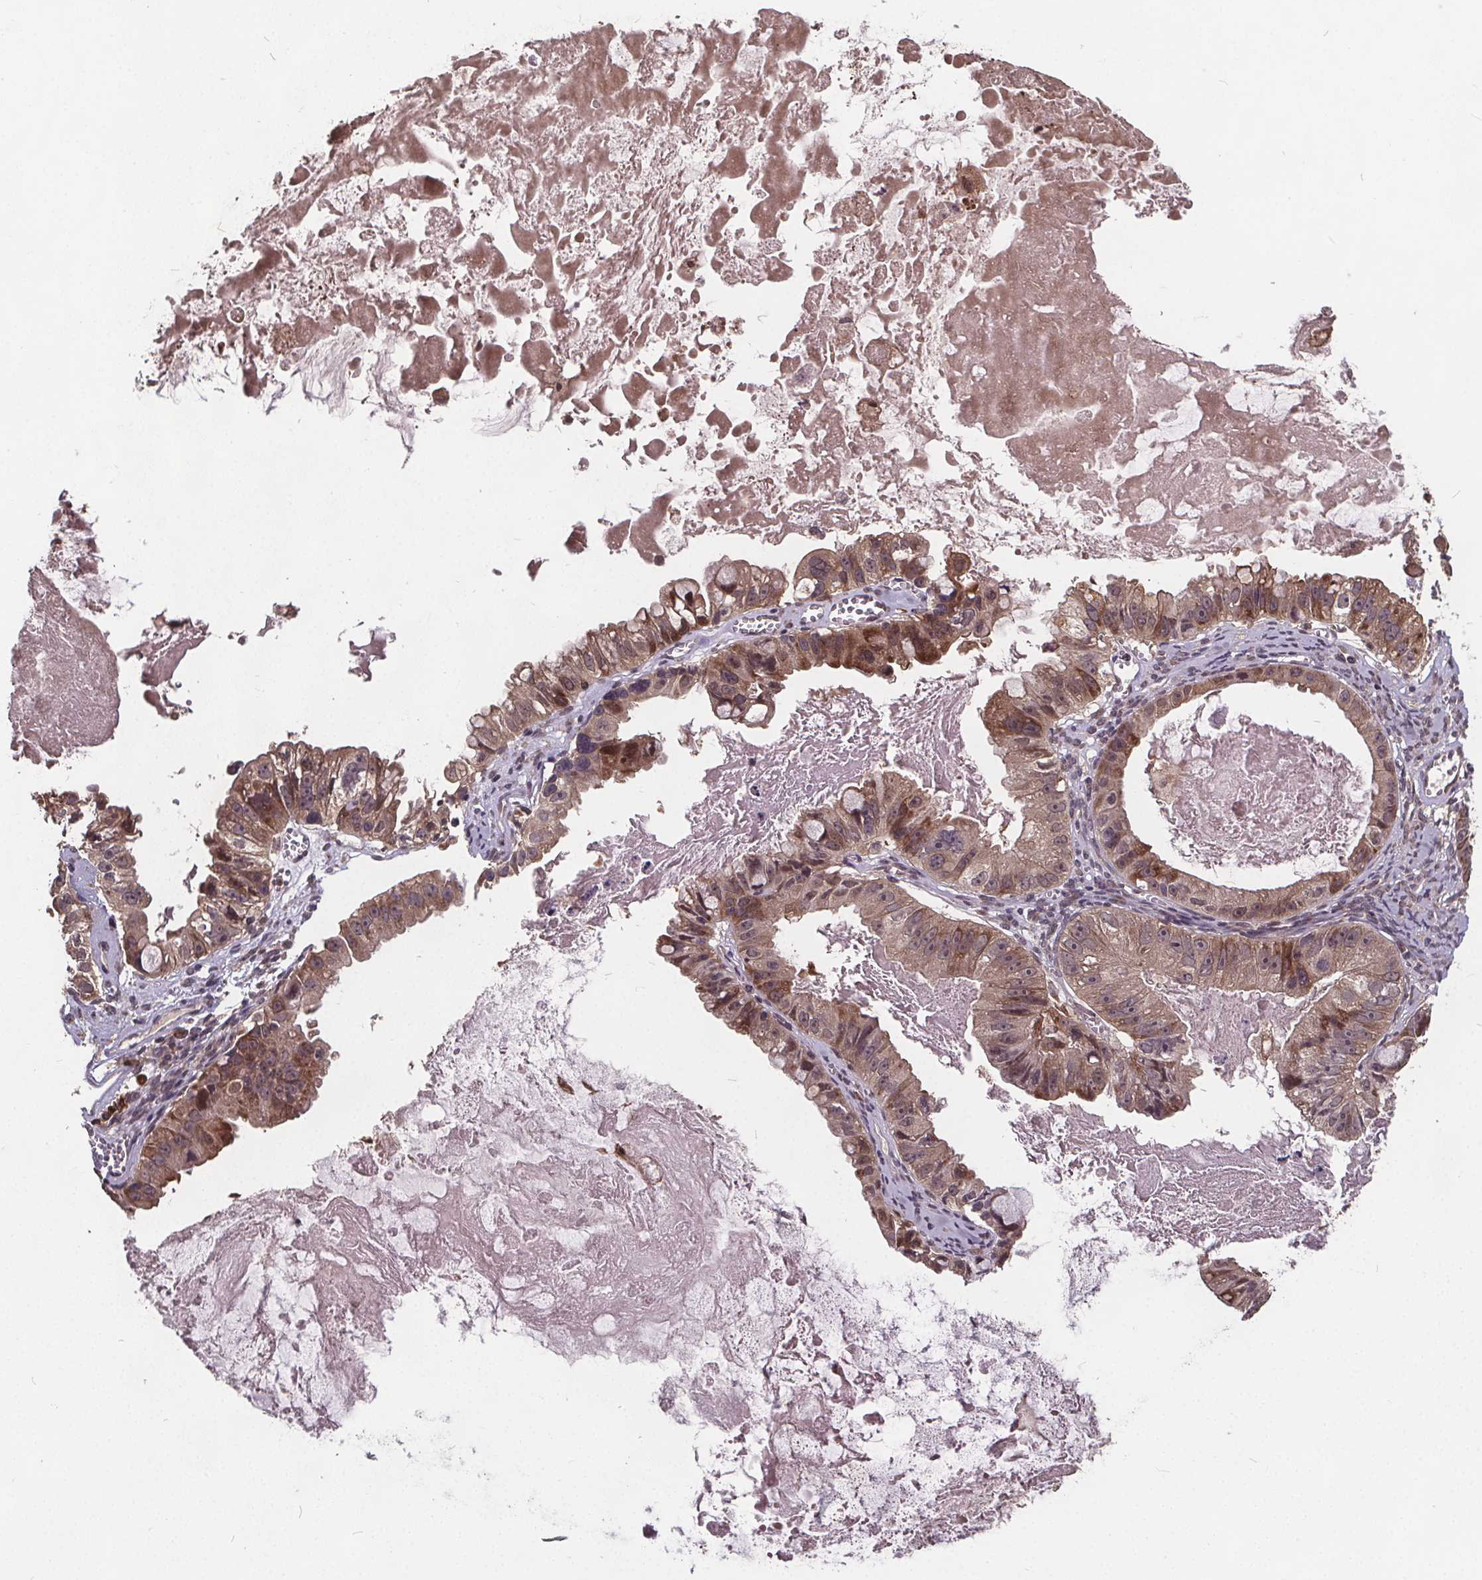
{"staining": {"intensity": "moderate", "quantity": "25%-75%", "location": "cytoplasmic/membranous"}, "tissue": "ovarian cancer", "cell_type": "Tumor cells", "image_type": "cancer", "snomed": [{"axis": "morphology", "description": "Cystadenocarcinoma, mucinous, NOS"}, {"axis": "topography", "description": "Ovary"}], "caption": "There is medium levels of moderate cytoplasmic/membranous staining in tumor cells of ovarian cancer, as demonstrated by immunohistochemical staining (brown color).", "gene": "USP9X", "patient": {"sex": "female", "age": 61}}